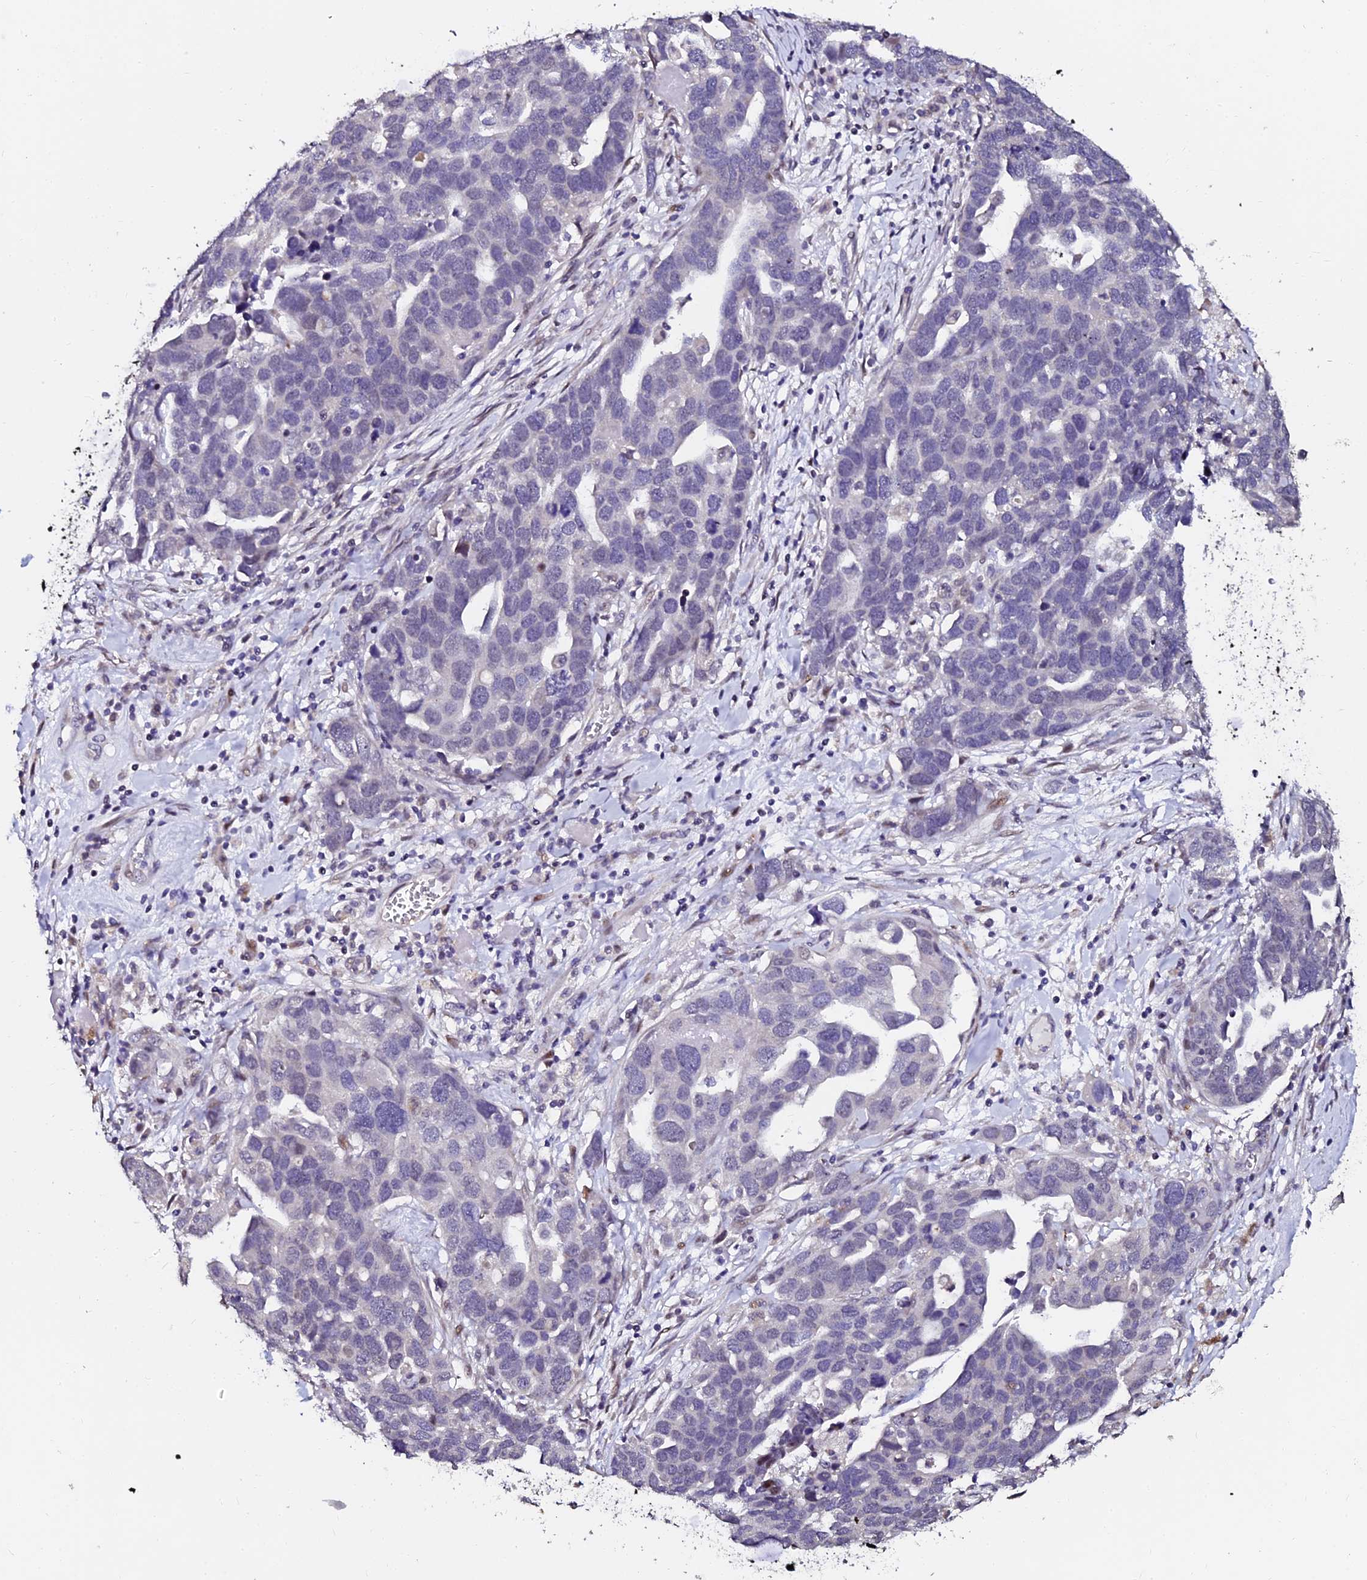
{"staining": {"intensity": "negative", "quantity": "none", "location": "none"}, "tissue": "ovarian cancer", "cell_type": "Tumor cells", "image_type": "cancer", "snomed": [{"axis": "morphology", "description": "Cystadenocarcinoma, serous, NOS"}, {"axis": "topography", "description": "Ovary"}], "caption": "Tumor cells are negative for protein expression in human ovarian cancer.", "gene": "GPN3", "patient": {"sex": "female", "age": 54}}